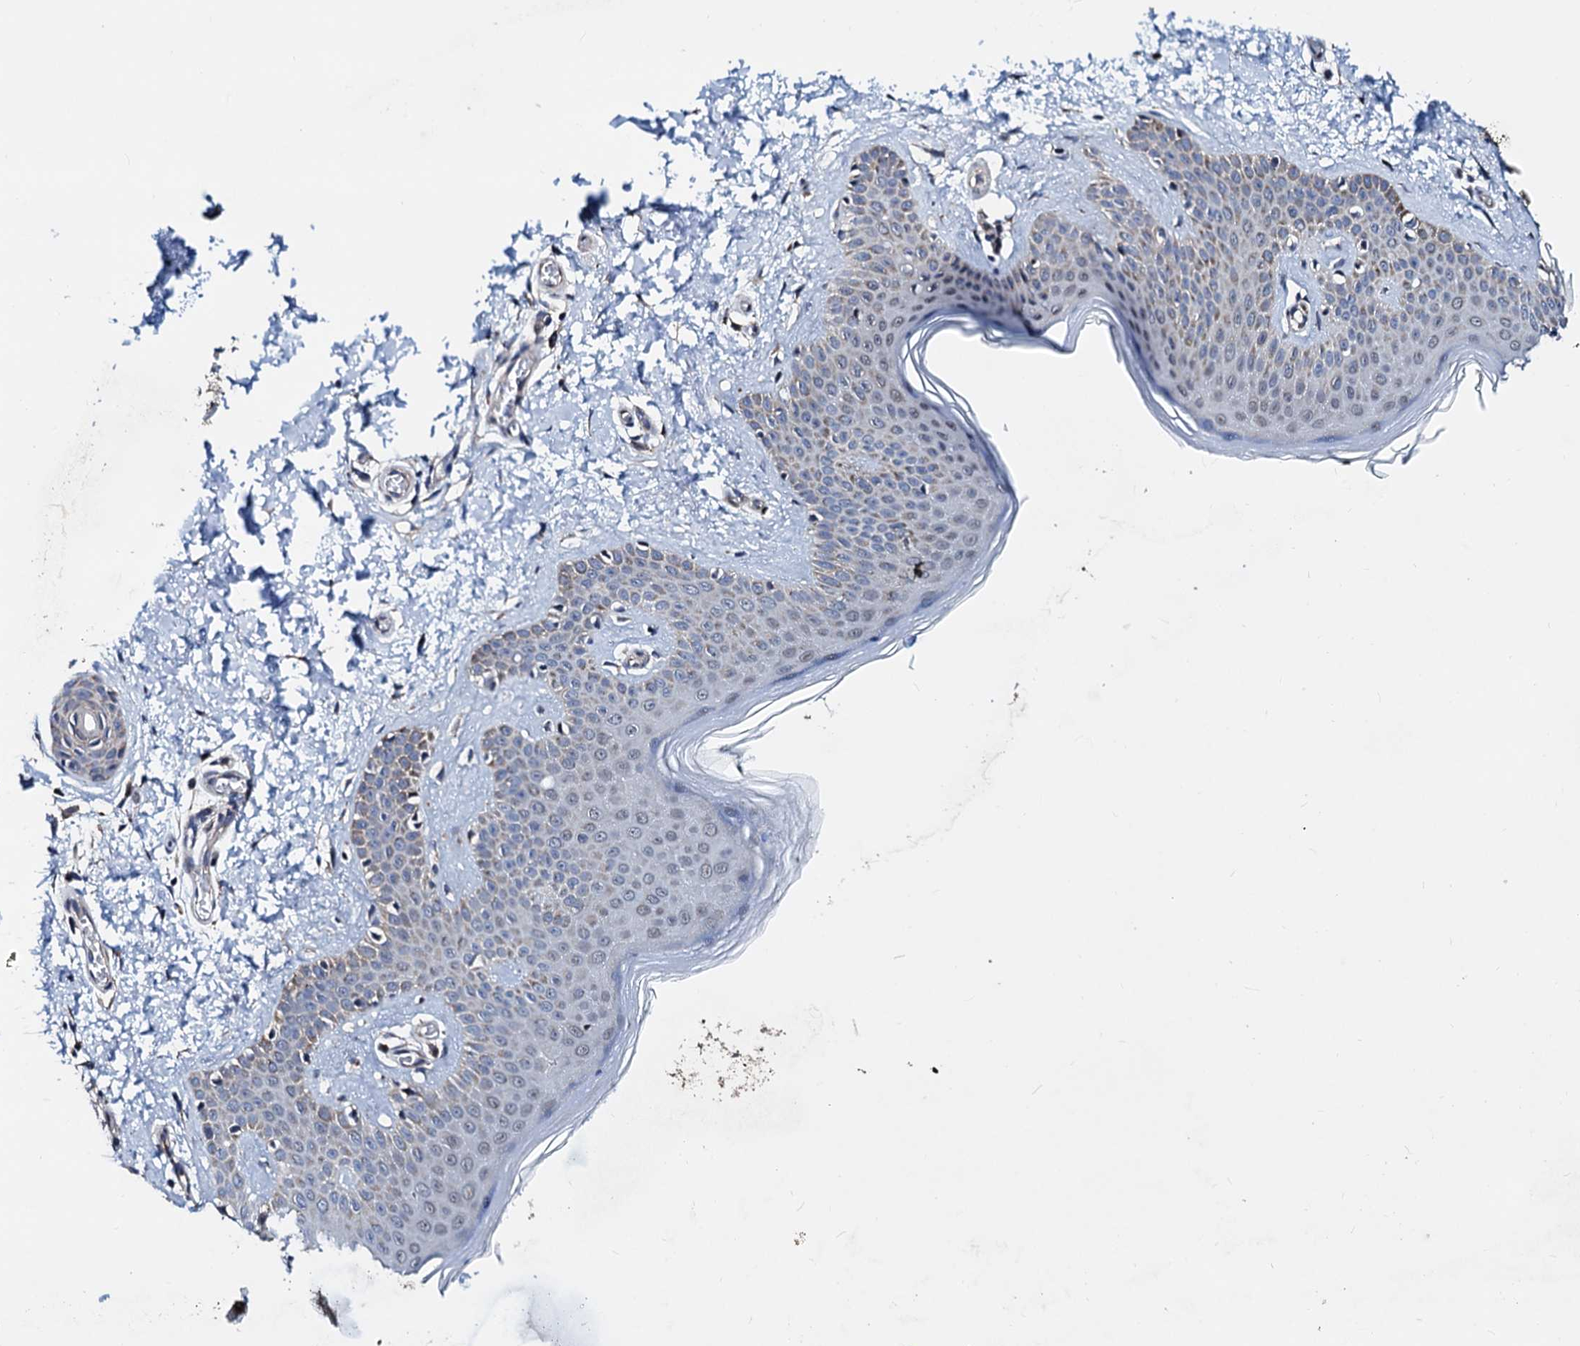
{"staining": {"intensity": "moderate", "quantity": ">75%", "location": "cytoplasmic/membranous"}, "tissue": "skin", "cell_type": "Fibroblasts", "image_type": "normal", "snomed": [{"axis": "morphology", "description": "Normal tissue, NOS"}, {"axis": "topography", "description": "Skin"}], "caption": "Fibroblasts demonstrate medium levels of moderate cytoplasmic/membranous positivity in approximately >75% of cells in benign human skin. The staining was performed using DAB, with brown indicating positive protein expression. Nuclei are stained blue with hematoxylin.", "gene": "COA4", "patient": {"sex": "male", "age": 36}}